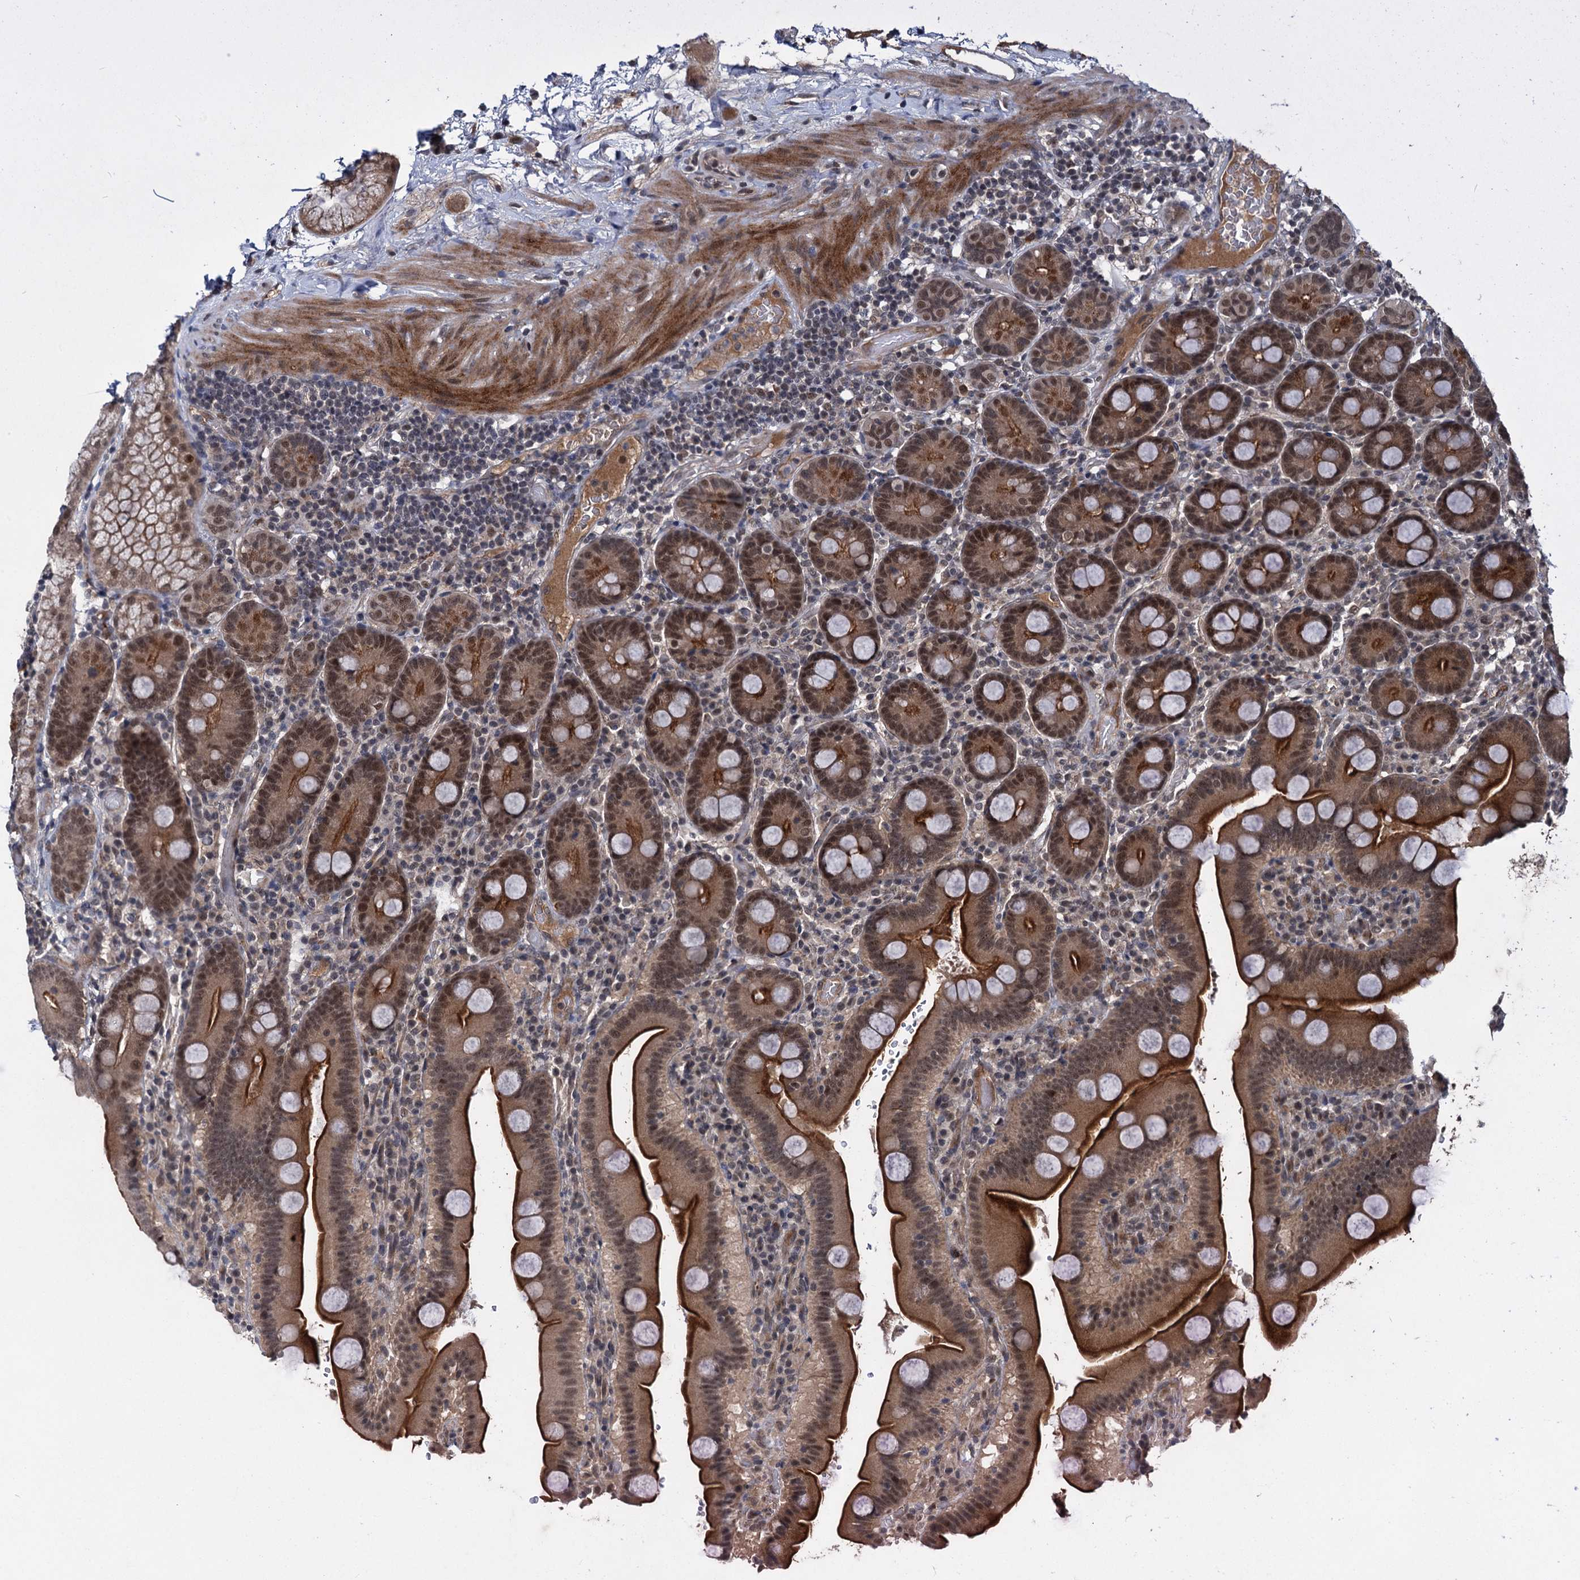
{"staining": {"intensity": "strong", "quantity": ">75%", "location": "cytoplasmic/membranous,nuclear"}, "tissue": "duodenum", "cell_type": "Glandular cells", "image_type": "normal", "snomed": [{"axis": "morphology", "description": "Normal tissue, NOS"}, {"axis": "topography", "description": "Duodenum"}], "caption": "The histopathology image demonstrates staining of benign duodenum, revealing strong cytoplasmic/membranous,nuclear protein positivity (brown color) within glandular cells.", "gene": "RITA1", "patient": {"sex": "male", "age": 55}}